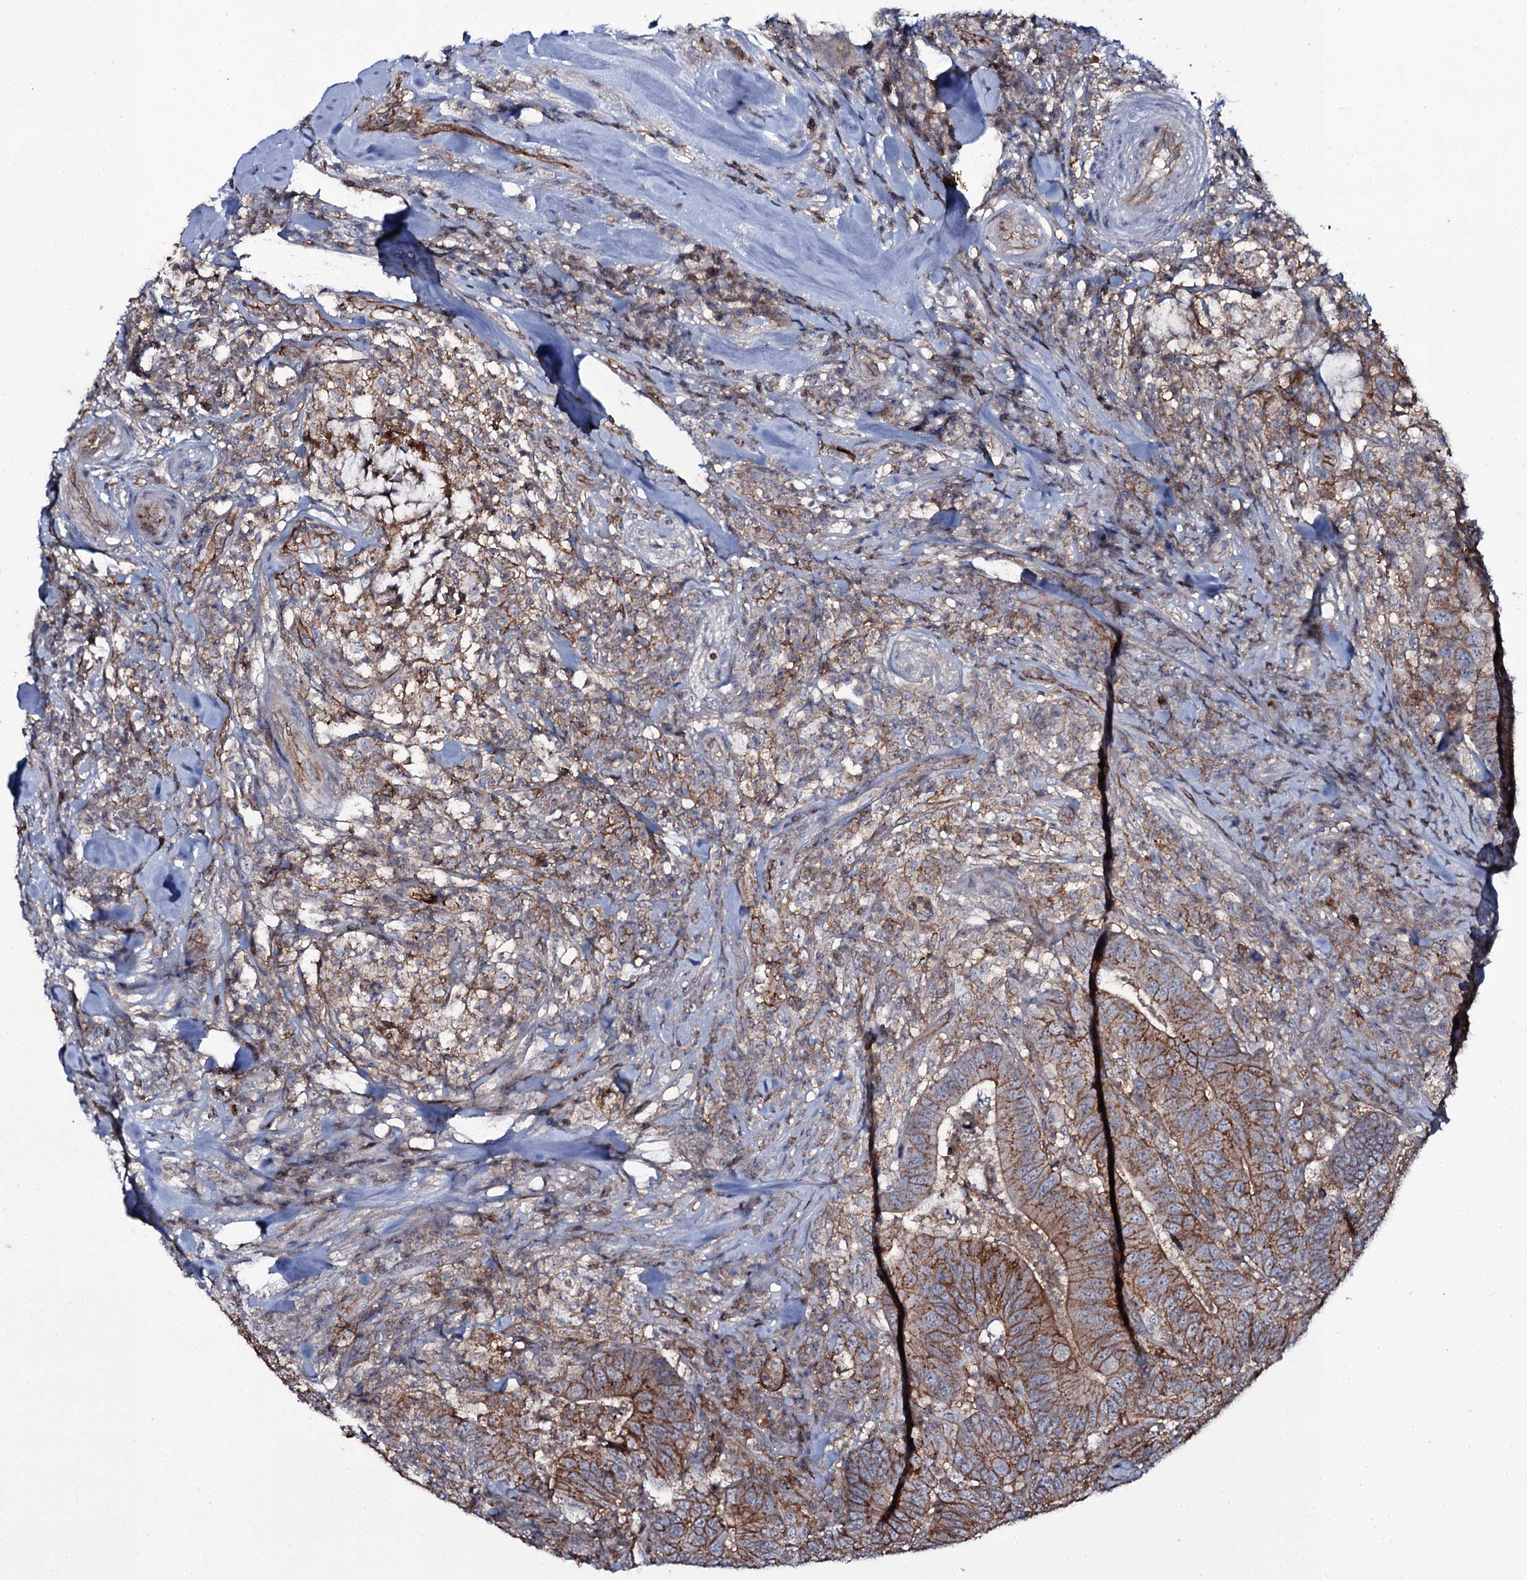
{"staining": {"intensity": "strong", "quantity": "25%-75%", "location": "cytoplasmic/membranous"}, "tissue": "colorectal cancer", "cell_type": "Tumor cells", "image_type": "cancer", "snomed": [{"axis": "morphology", "description": "Adenocarcinoma, NOS"}, {"axis": "topography", "description": "Colon"}], "caption": "The histopathology image displays staining of adenocarcinoma (colorectal), revealing strong cytoplasmic/membranous protein expression (brown color) within tumor cells. The staining was performed using DAB (3,3'-diaminobenzidine) to visualize the protein expression in brown, while the nuclei were stained in blue with hematoxylin (Magnification: 20x).", "gene": "SNAP23", "patient": {"sex": "female", "age": 66}}